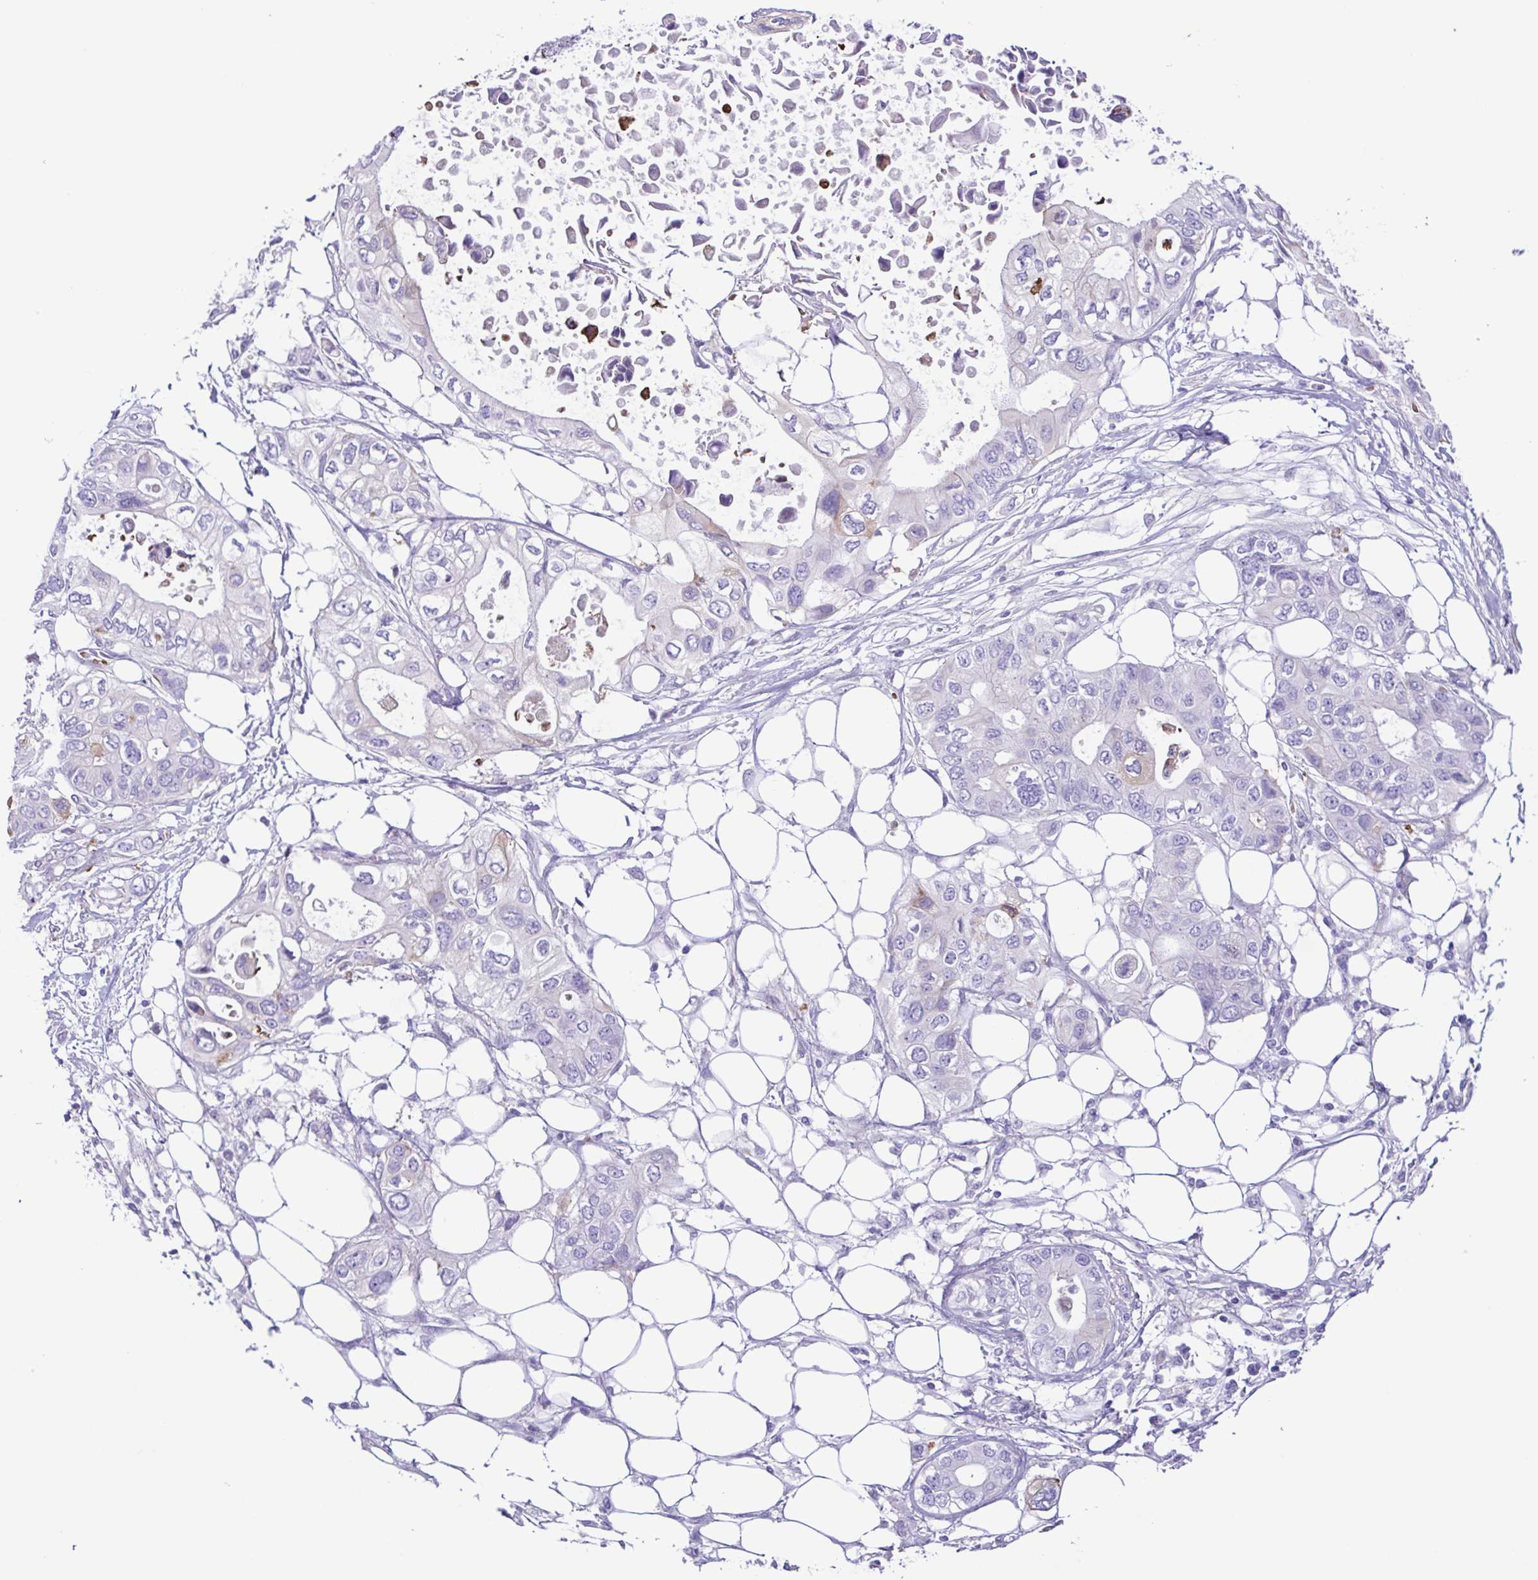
{"staining": {"intensity": "weak", "quantity": "<25%", "location": "cytoplasmic/membranous"}, "tissue": "pancreatic cancer", "cell_type": "Tumor cells", "image_type": "cancer", "snomed": [{"axis": "morphology", "description": "Adenocarcinoma, NOS"}, {"axis": "topography", "description": "Pancreas"}], "caption": "High power microscopy micrograph of an IHC image of pancreatic adenocarcinoma, revealing no significant staining in tumor cells.", "gene": "DCLK2", "patient": {"sex": "female", "age": 63}}